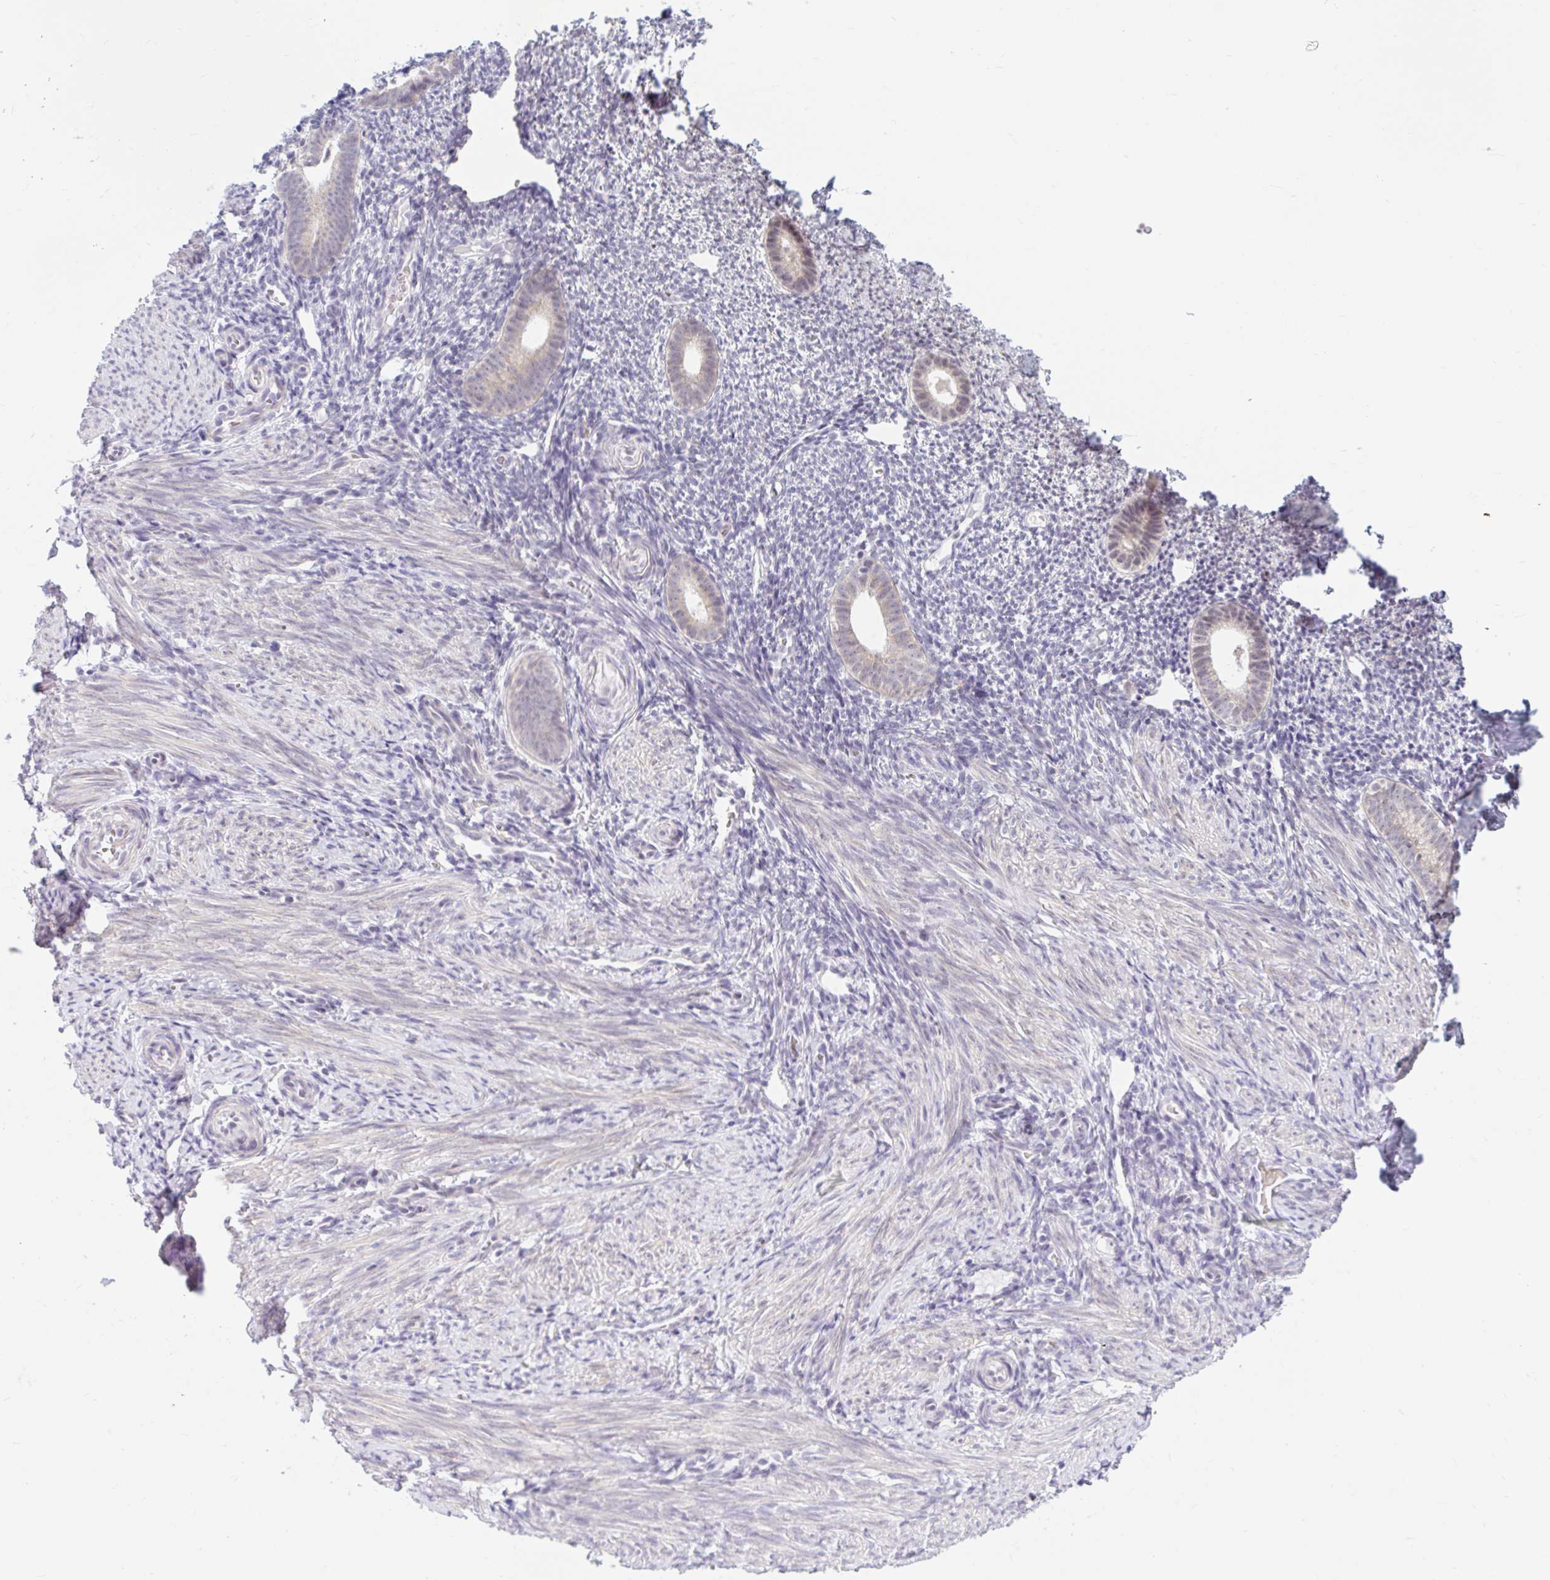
{"staining": {"intensity": "weak", "quantity": "<25%", "location": "nuclear"}, "tissue": "endometrium", "cell_type": "Cells in endometrial stroma", "image_type": "normal", "snomed": [{"axis": "morphology", "description": "Normal tissue, NOS"}, {"axis": "topography", "description": "Endometrium"}], "caption": "Immunohistochemical staining of benign human endometrium reveals no significant positivity in cells in endometrial stroma.", "gene": "SRSF10", "patient": {"sex": "female", "age": 39}}